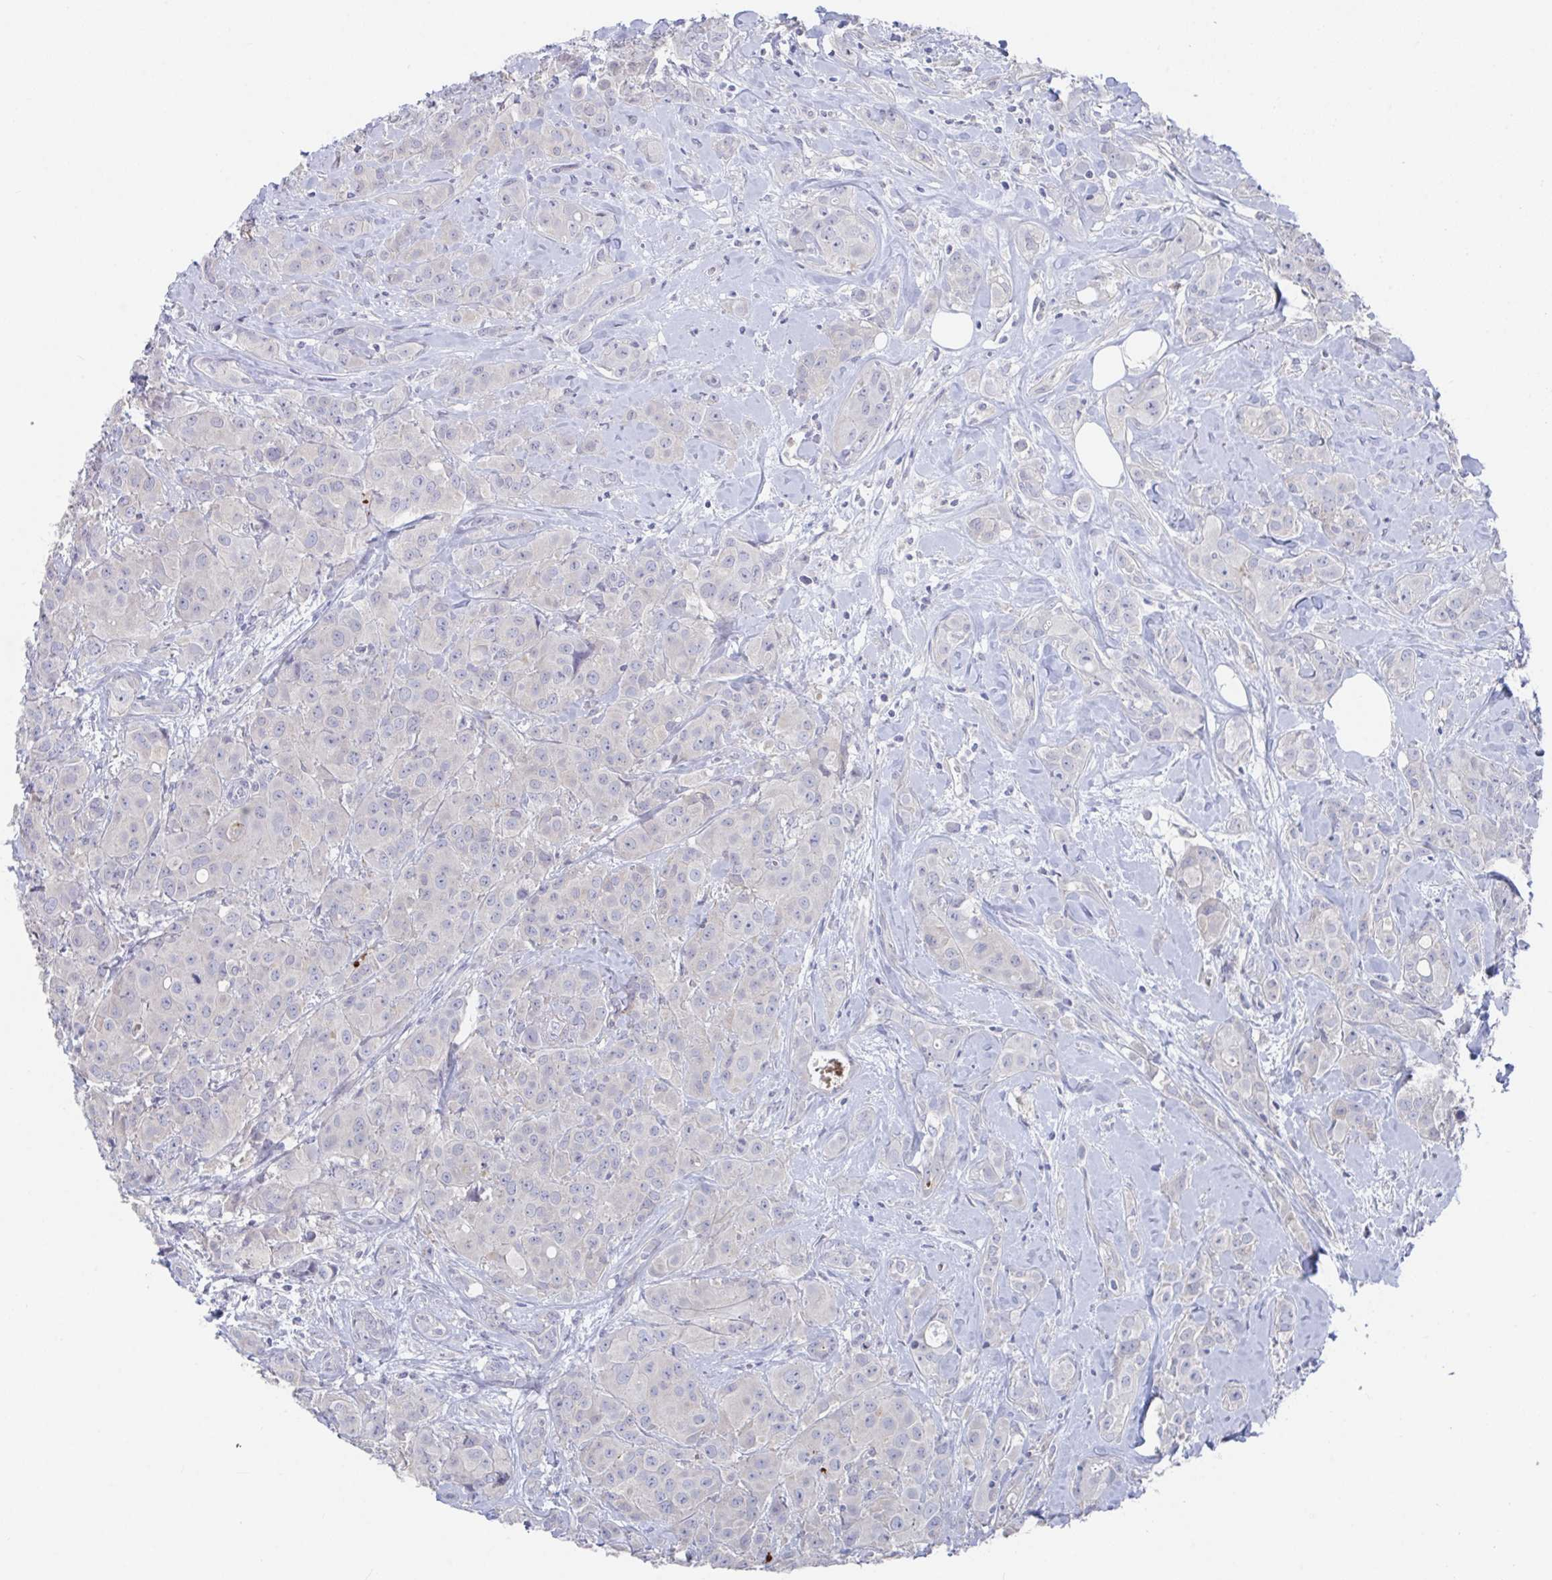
{"staining": {"intensity": "negative", "quantity": "none", "location": "none"}, "tissue": "breast cancer", "cell_type": "Tumor cells", "image_type": "cancer", "snomed": [{"axis": "morphology", "description": "Normal tissue, NOS"}, {"axis": "morphology", "description": "Duct carcinoma"}, {"axis": "topography", "description": "Breast"}], "caption": "The photomicrograph shows no significant staining in tumor cells of breast invasive ductal carcinoma. (DAB (3,3'-diaminobenzidine) immunohistochemistry (IHC), high magnification).", "gene": "KCNK5", "patient": {"sex": "female", "age": 43}}